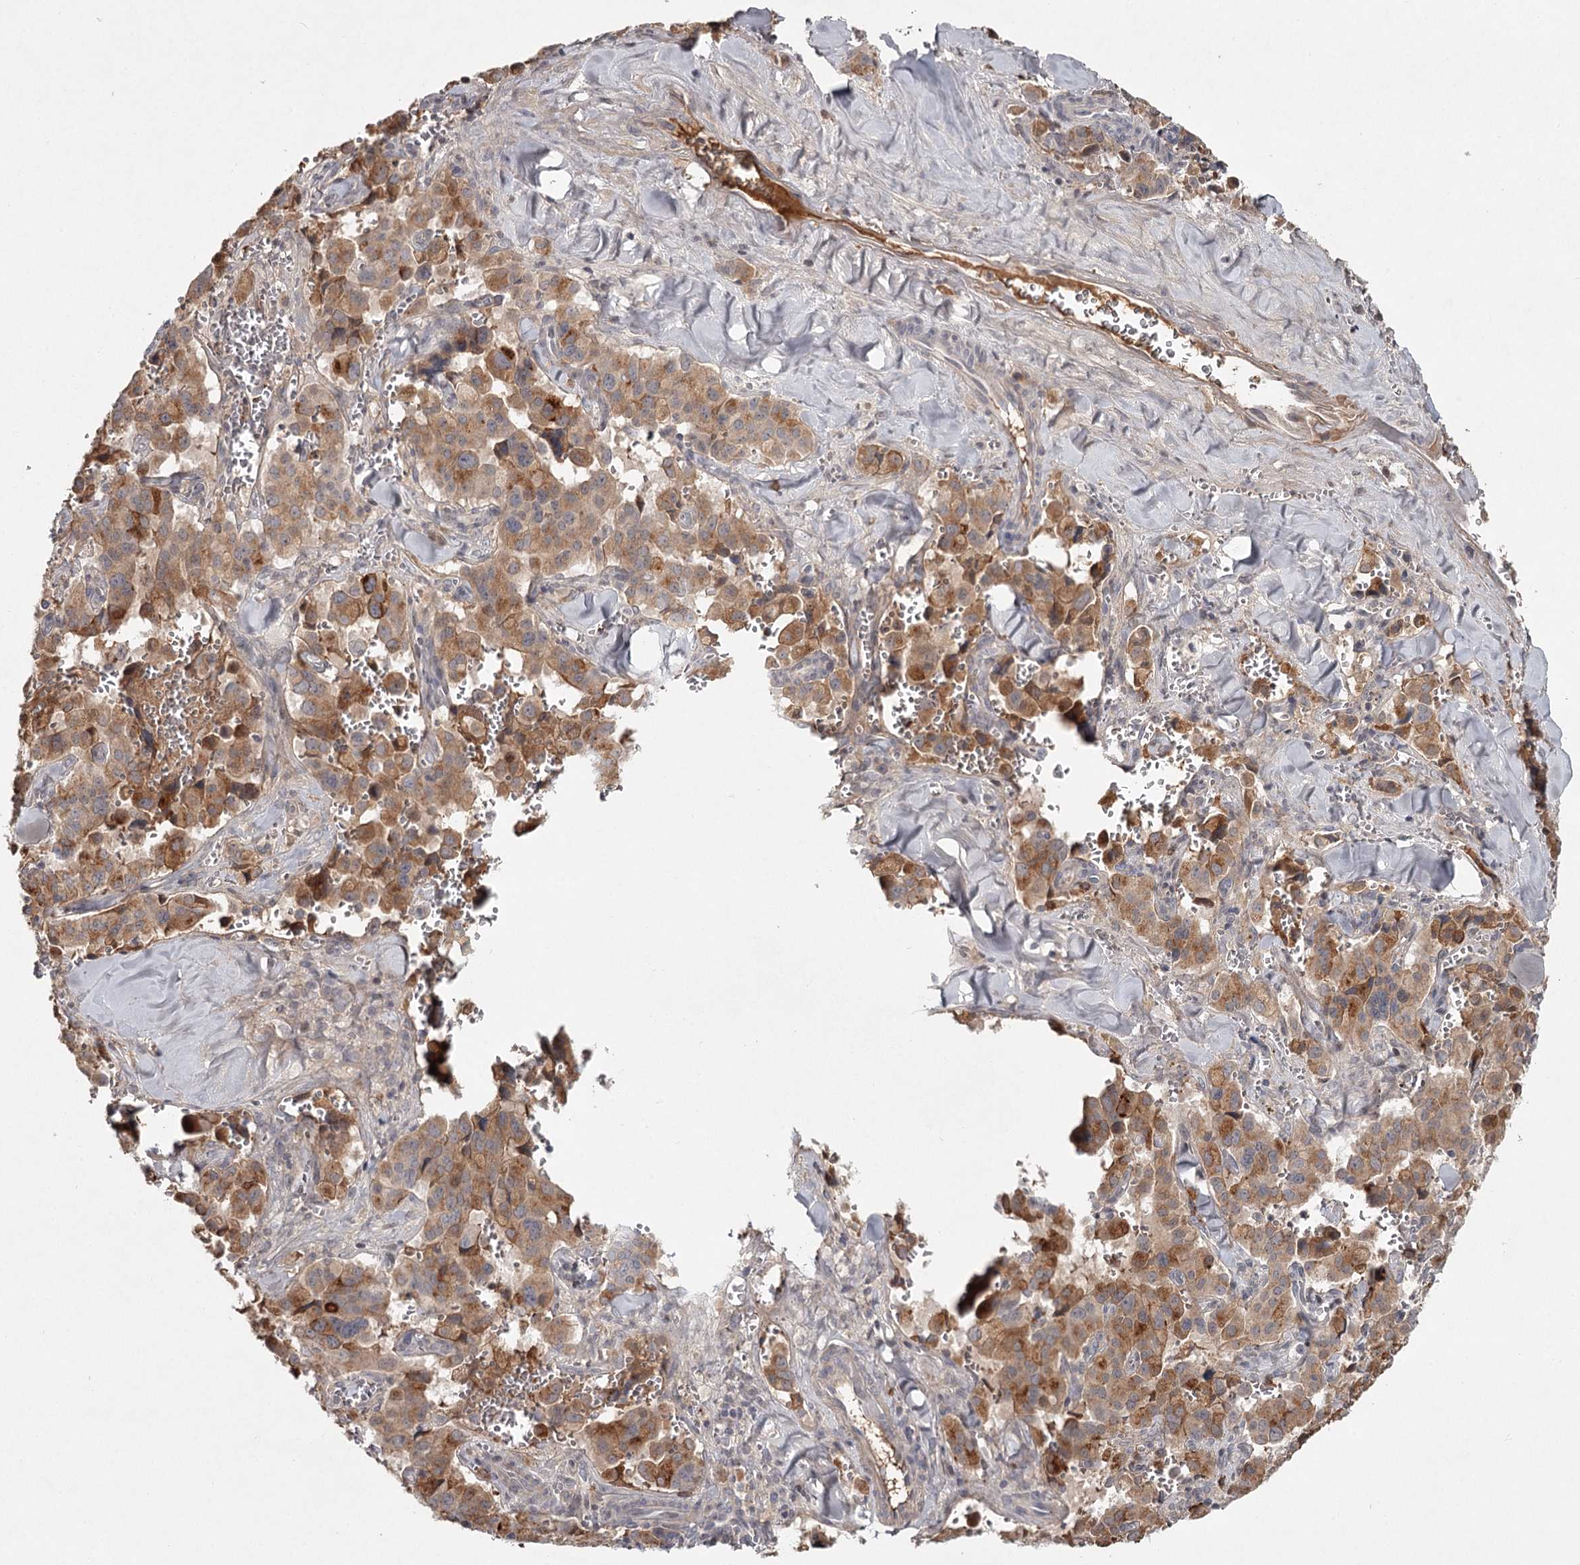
{"staining": {"intensity": "moderate", "quantity": ">75%", "location": "cytoplasmic/membranous"}, "tissue": "pancreatic cancer", "cell_type": "Tumor cells", "image_type": "cancer", "snomed": [{"axis": "morphology", "description": "Adenocarcinoma, NOS"}, {"axis": "topography", "description": "Pancreas"}], "caption": "Tumor cells demonstrate medium levels of moderate cytoplasmic/membranous positivity in approximately >75% of cells in pancreatic adenocarcinoma.", "gene": "DHRS9", "patient": {"sex": "male", "age": 65}}